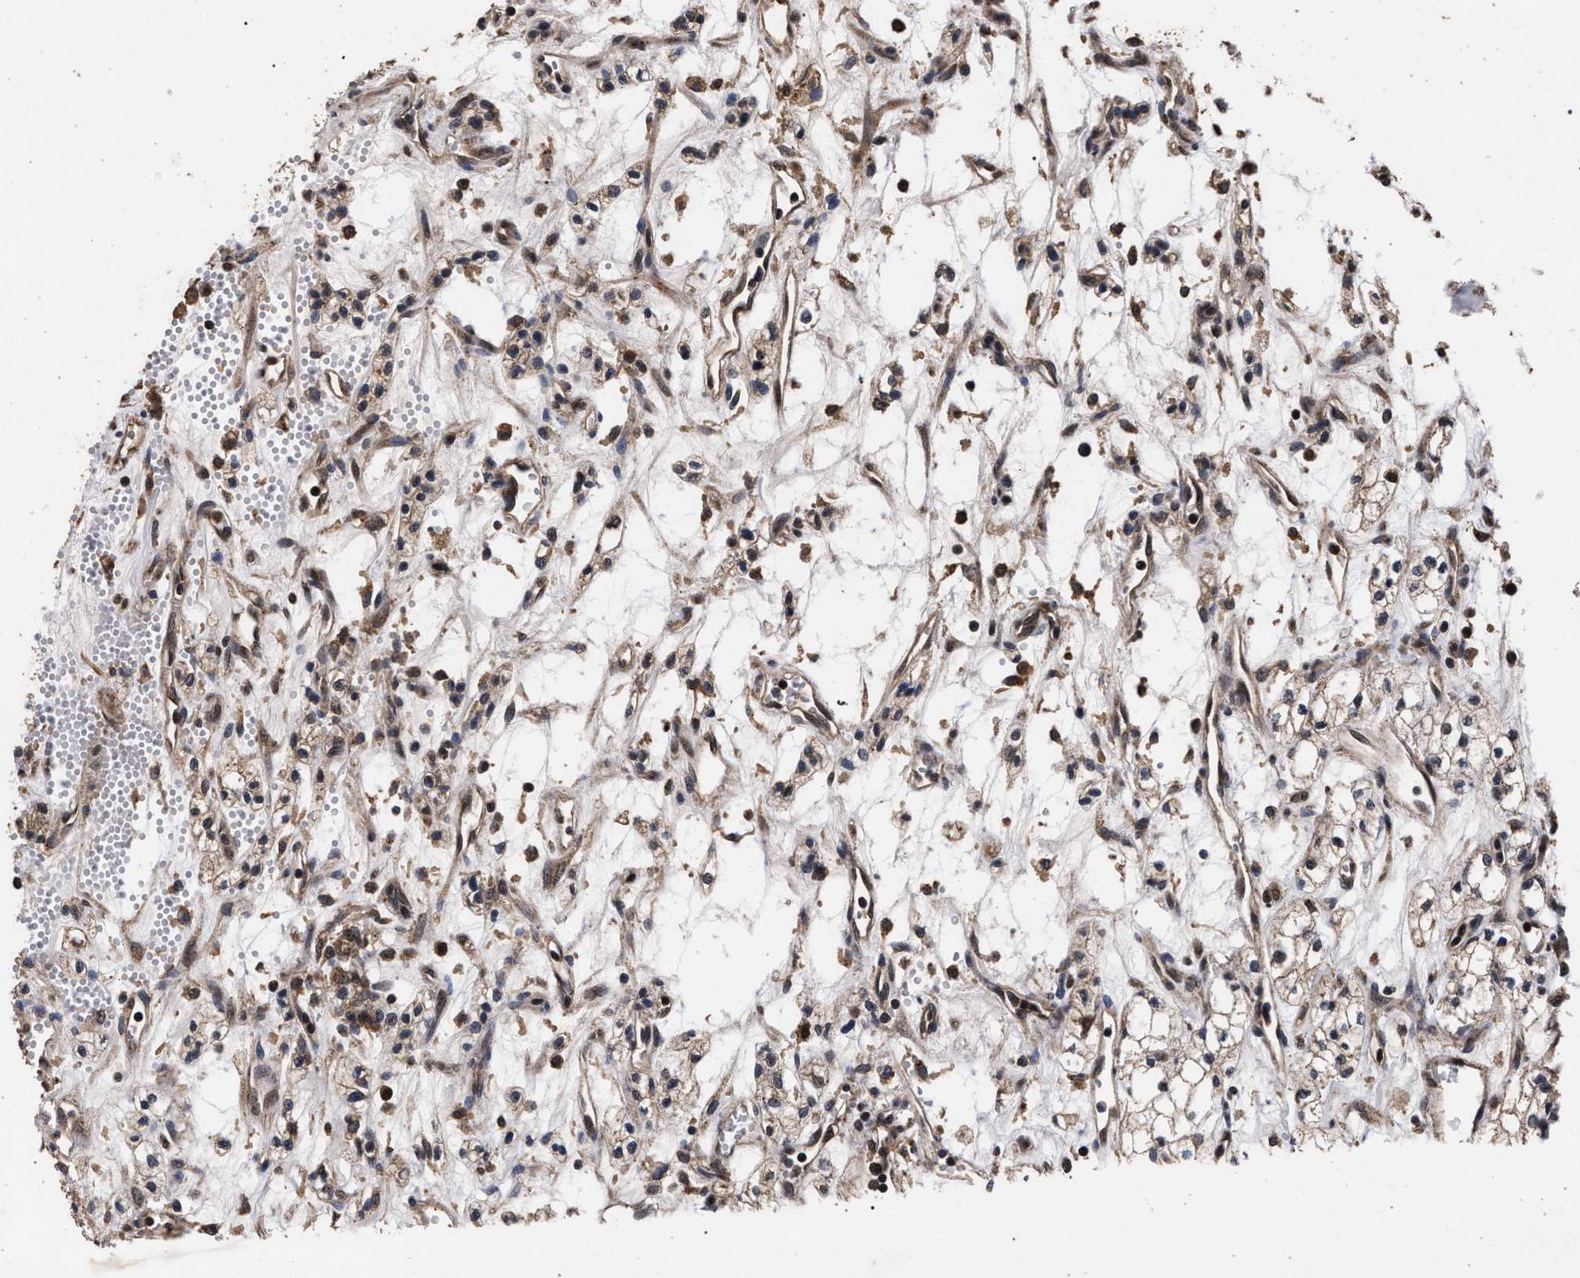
{"staining": {"intensity": "weak", "quantity": ">75%", "location": "cytoplasmic/membranous"}, "tissue": "renal cancer", "cell_type": "Tumor cells", "image_type": "cancer", "snomed": [{"axis": "morphology", "description": "Adenocarcinoma, NOS"}, {"axis": "topography", "description": "Kidney"}], "caption": "Adenocarcinoma (renal) stained with a brown dye shows weak cytoplasmic/membranous positive expression in approximately >75% of tumor cells.", "gene": "ACOX1", "patient": {"sex": "male", "age": 59}}